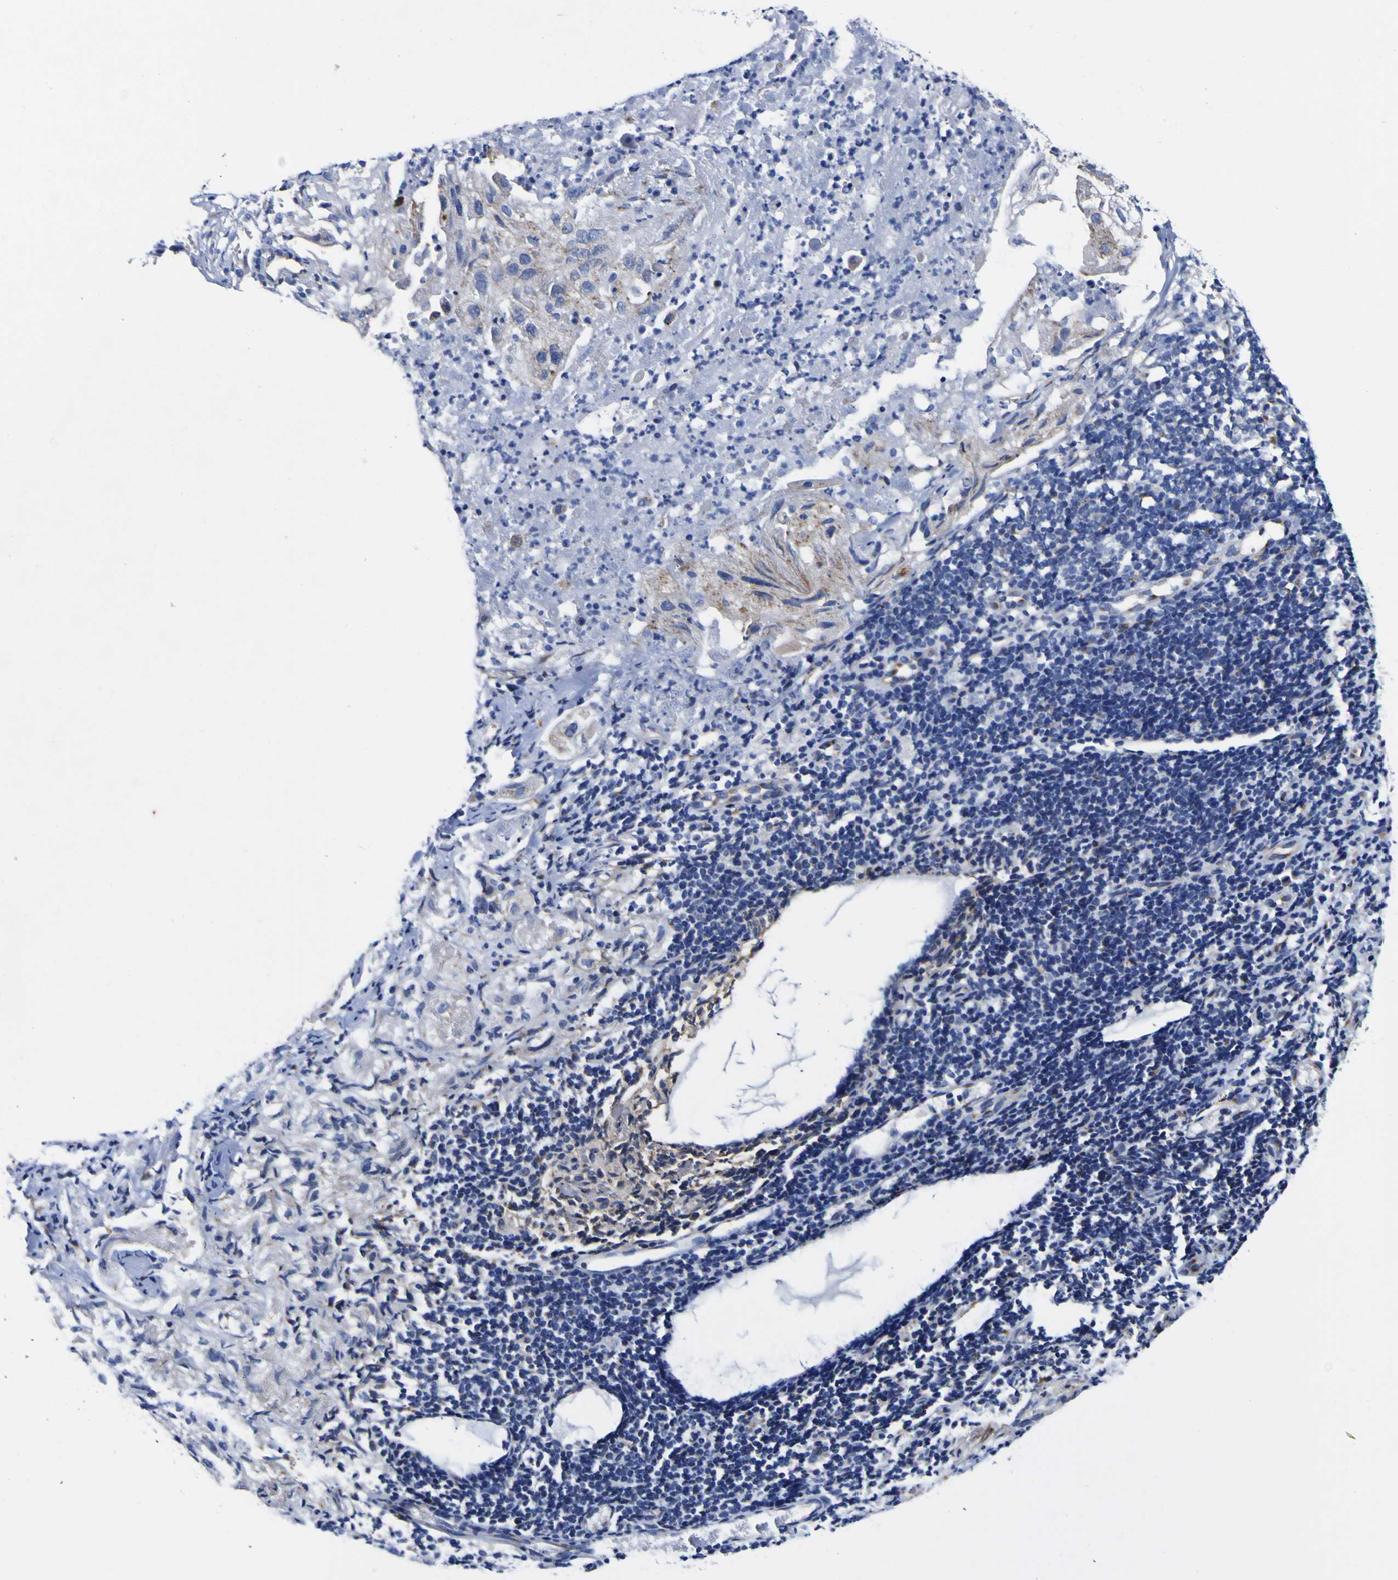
{"staining": {"intensity": "weak", "quantity": "<25%", "location": "cytoplasmic/membranous"}, "tissue": "lung cancer", "cell_type": "Tumor cells", "image_type": "cancer", "snomed": [{"axis": "morphology", "description": "Inflammation, NOS"}, {"axis": "morphology", "description": "Squamous cell carcinoma, NOS"}, {"axis": "topography", "description": "Lymph node"}, {"axis": "topography", "description": "Soft tissue"}, {"axis": "topography", "description": "Lung"}], "caption": "DAB immunohistochemical staining of squamous cell carcinoma (lung) reveals no significant expression in tumor cells.", "gene": "GOLM1", "patient": {"sex": "male", "age": 66}}